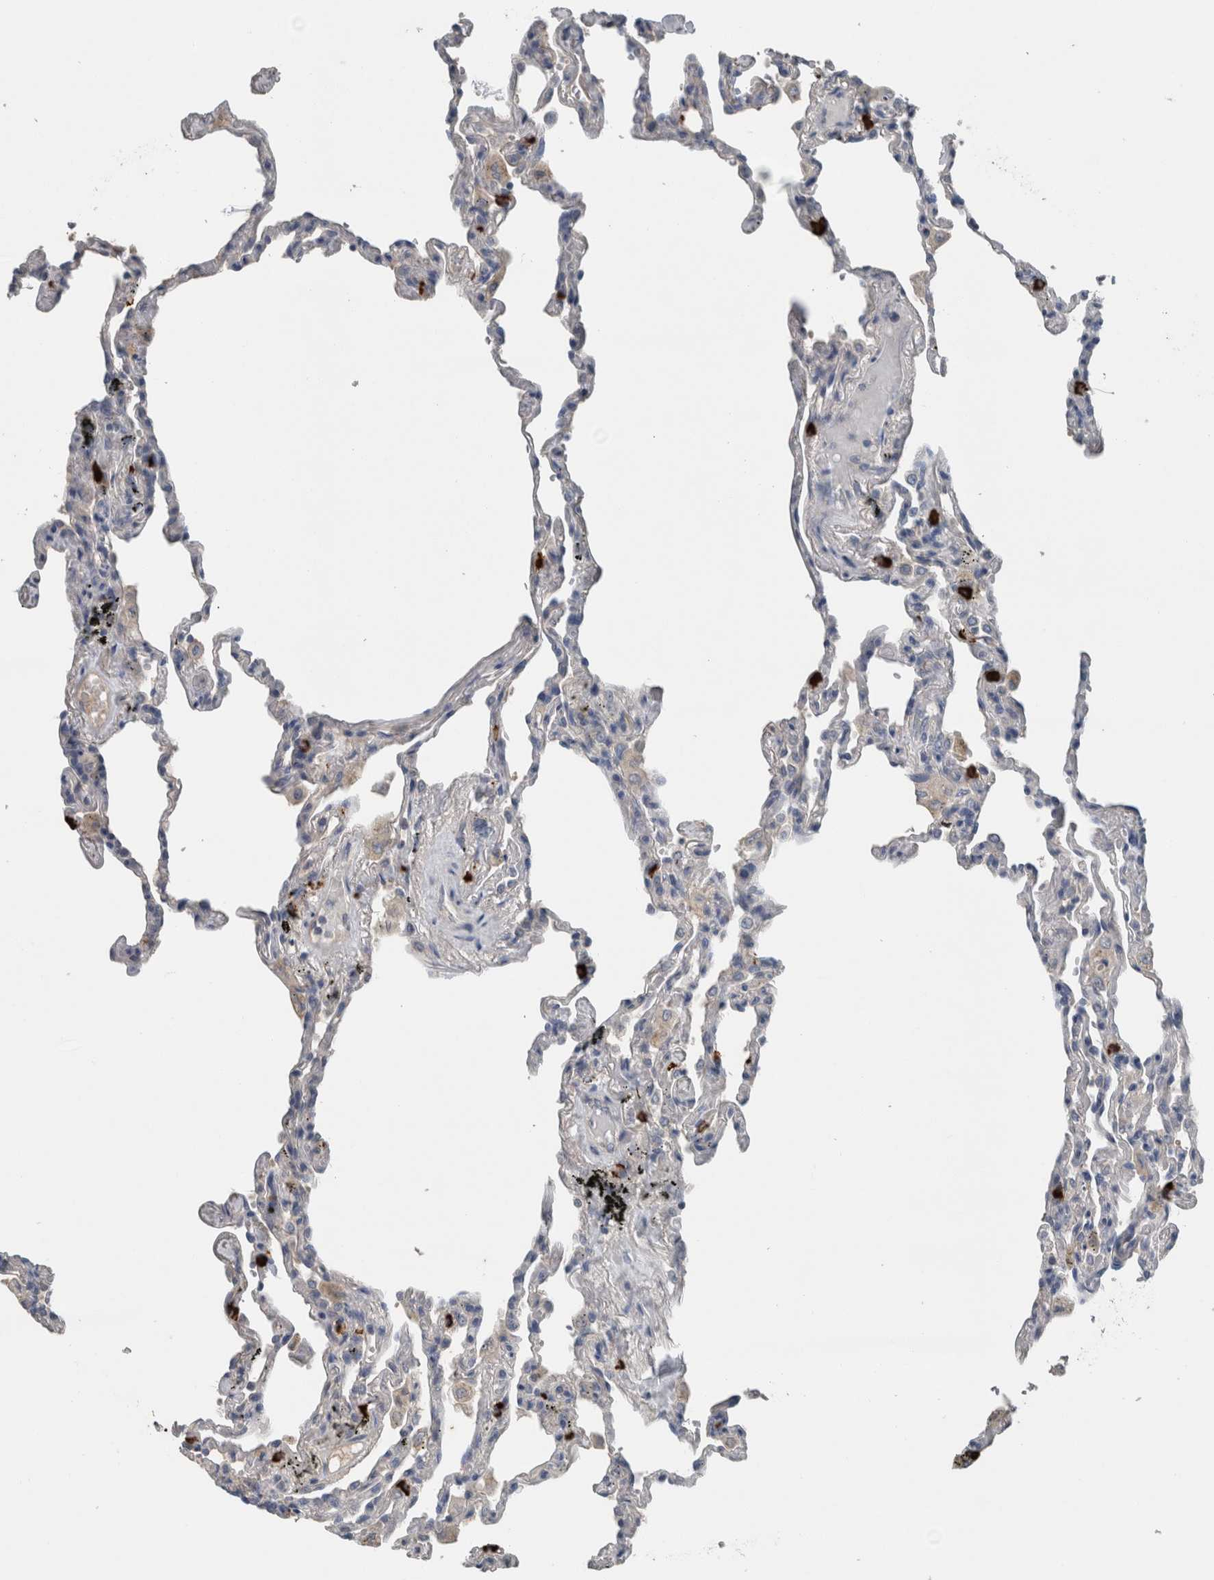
{"staining": {"intensity": "strong", "quantity": "<25%", "location": "cytoplasmic/membranous"}, "tissue": "lung", "cell_type": "Alveolar cells", "image_type": "normal", "snomed": [{"axis": "morphology", "description": "Normal tissue, NOS"}, {"axis": "topography", "description": "Lung"}], "caption": "A photomicrograph showing strong cytoplasmic/membranous expression in about <25% of alveolar cells in normal lung, as visualized by brown immunohistochemical staining.", "gene": "CRNN", "patient": {"sex": "male", "age": 59}}